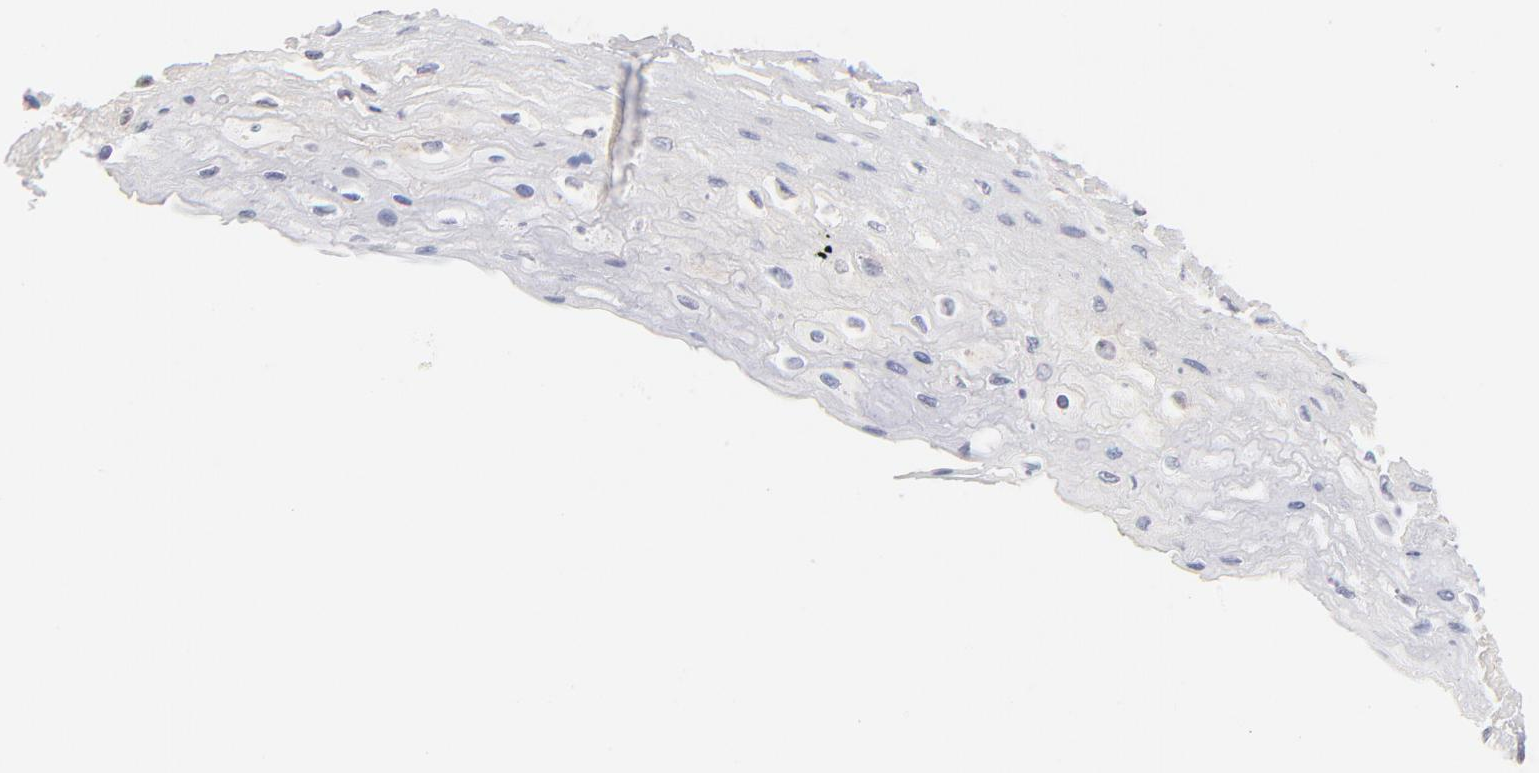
{"staining": {"intensity": "negative", "quantity": "none", "location": "none"}, "tissue": "esophagus", "cell_type": "Squamous epithelial cells", "image_type": "normal", "snomed": [{"axis": "morphology", "description": "Normal tissue, NOS"}, {"axis": "topography", "description": "Esophagus"}], "caption": "Photomicrograph shows no significant protein positivity in squamous epithelial cells of benign esophagus. Nuclei are stained in blue.", "gene": "MTERF2", "patient": {"sex": "female", "age": 72}}